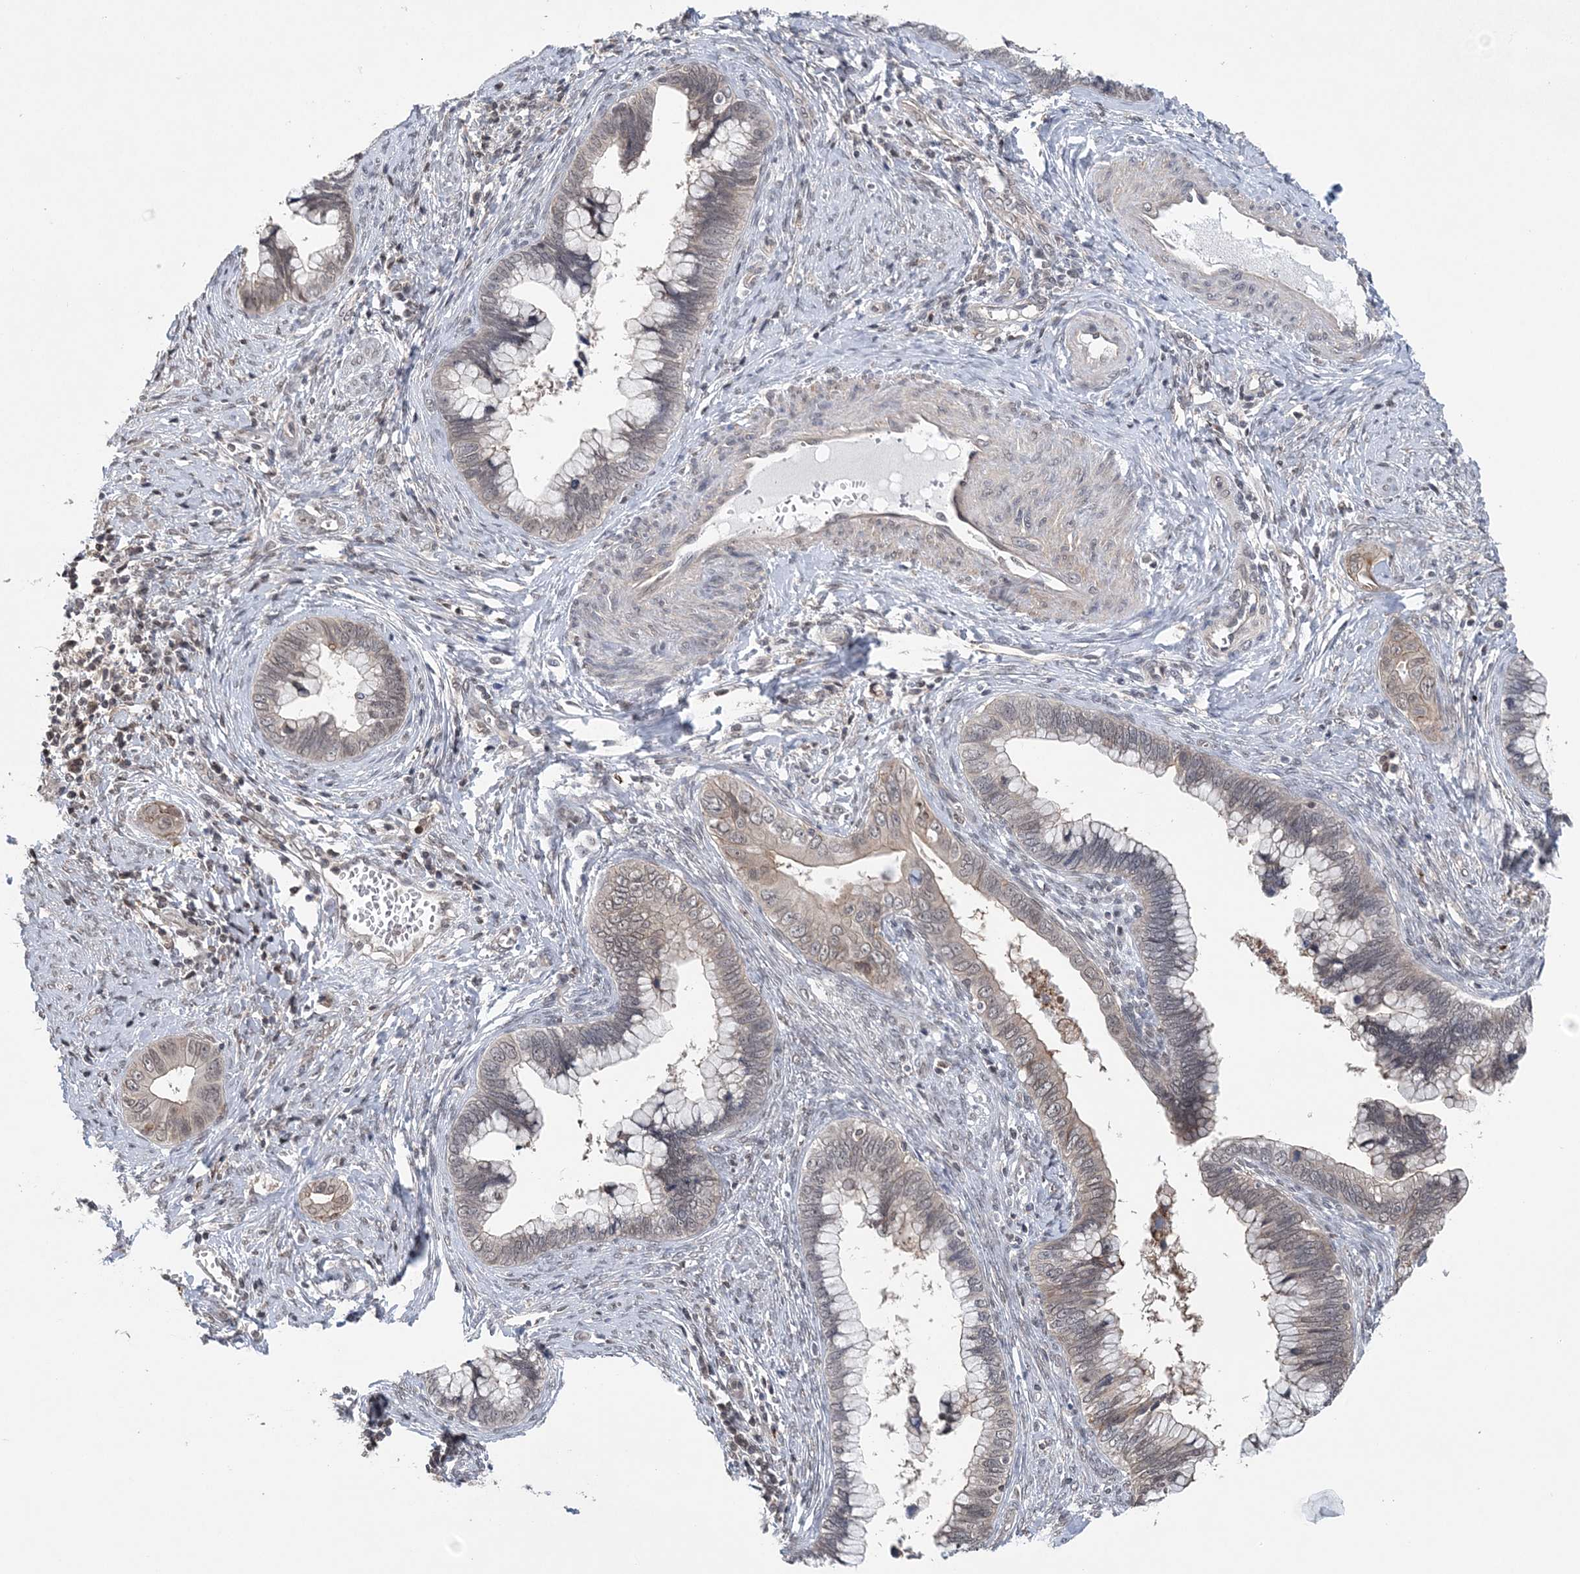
{"staining": {"intensity": "weak", "quantity": "25%-75%", "location": "cytoplasmic/membranous,nuclear"}, "tissue": "cervical cancer", "cell_type": "Tumor cells", "image_type": "cancer", "snomed": [{"axis": "morphology", "description": "Adenocarcinoma, NOS"}, {"axis": "topography", "description": "Cervix"}], "caption": "The immunohistochemical stain highlights weak cytoplasmic/membranous and nuclear staining in tumor cells of cervical adenocarcinoma tissue.", "gene": "CCDC152", "patient": {"sex": "female", "age": 44}}